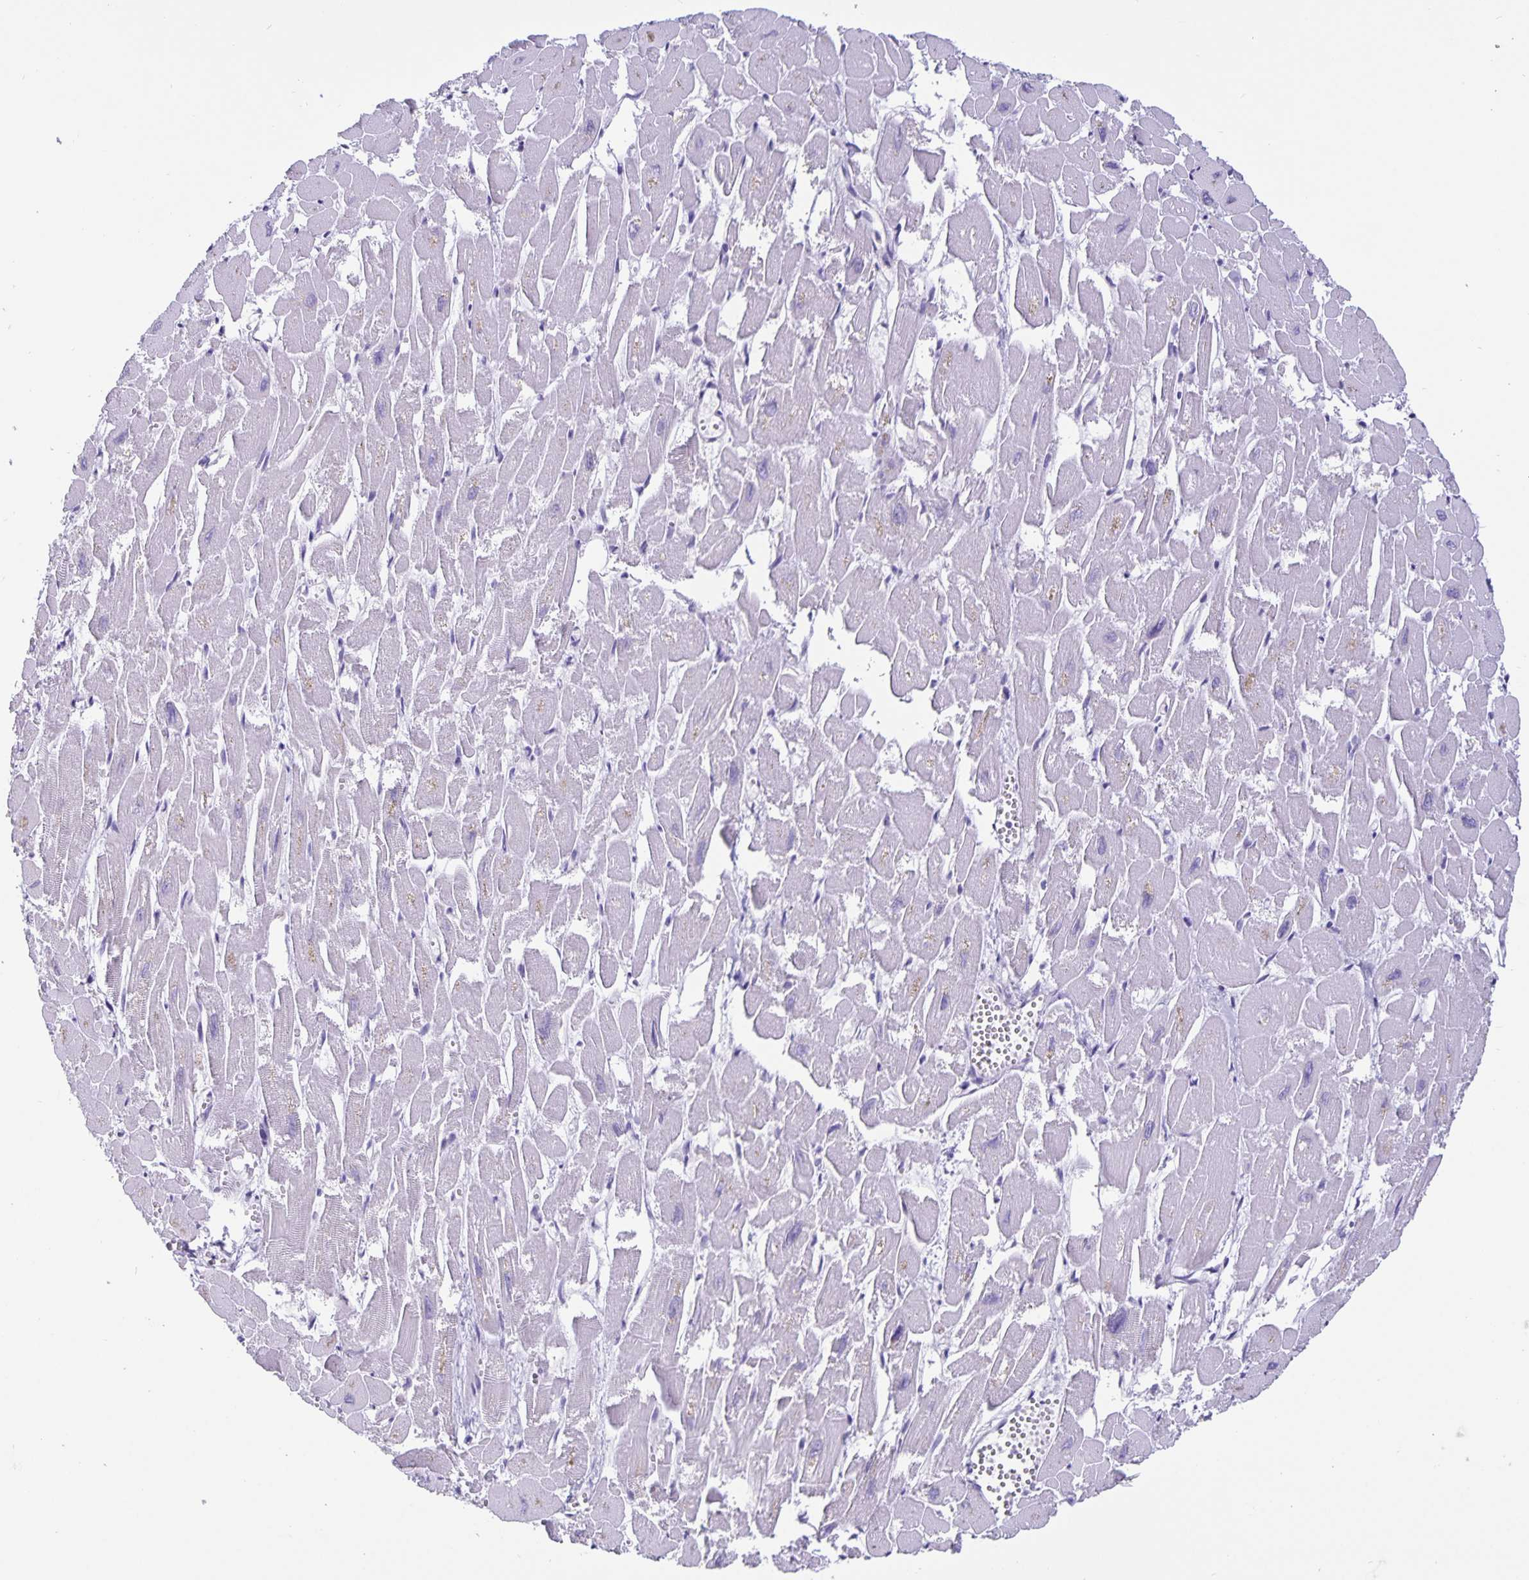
{"staining": {"intensity": "negative", "quantity": "none", "location": "none"}, "tissue": "heart muscle", "cell_type": "Cardiomyocytes", "image_type": "normal", "snomed": [{"axis": "morphology", "description": "Normal tissue, NOS"}, {"axis": "topography", "description": "Heart"}], "caption": "Immunohistochemistry of normal human heart muscle exhibits no expression in cardiomyocytes.", "gene": "FOSL2", "patient": {"sex": "male", "age": 54}}